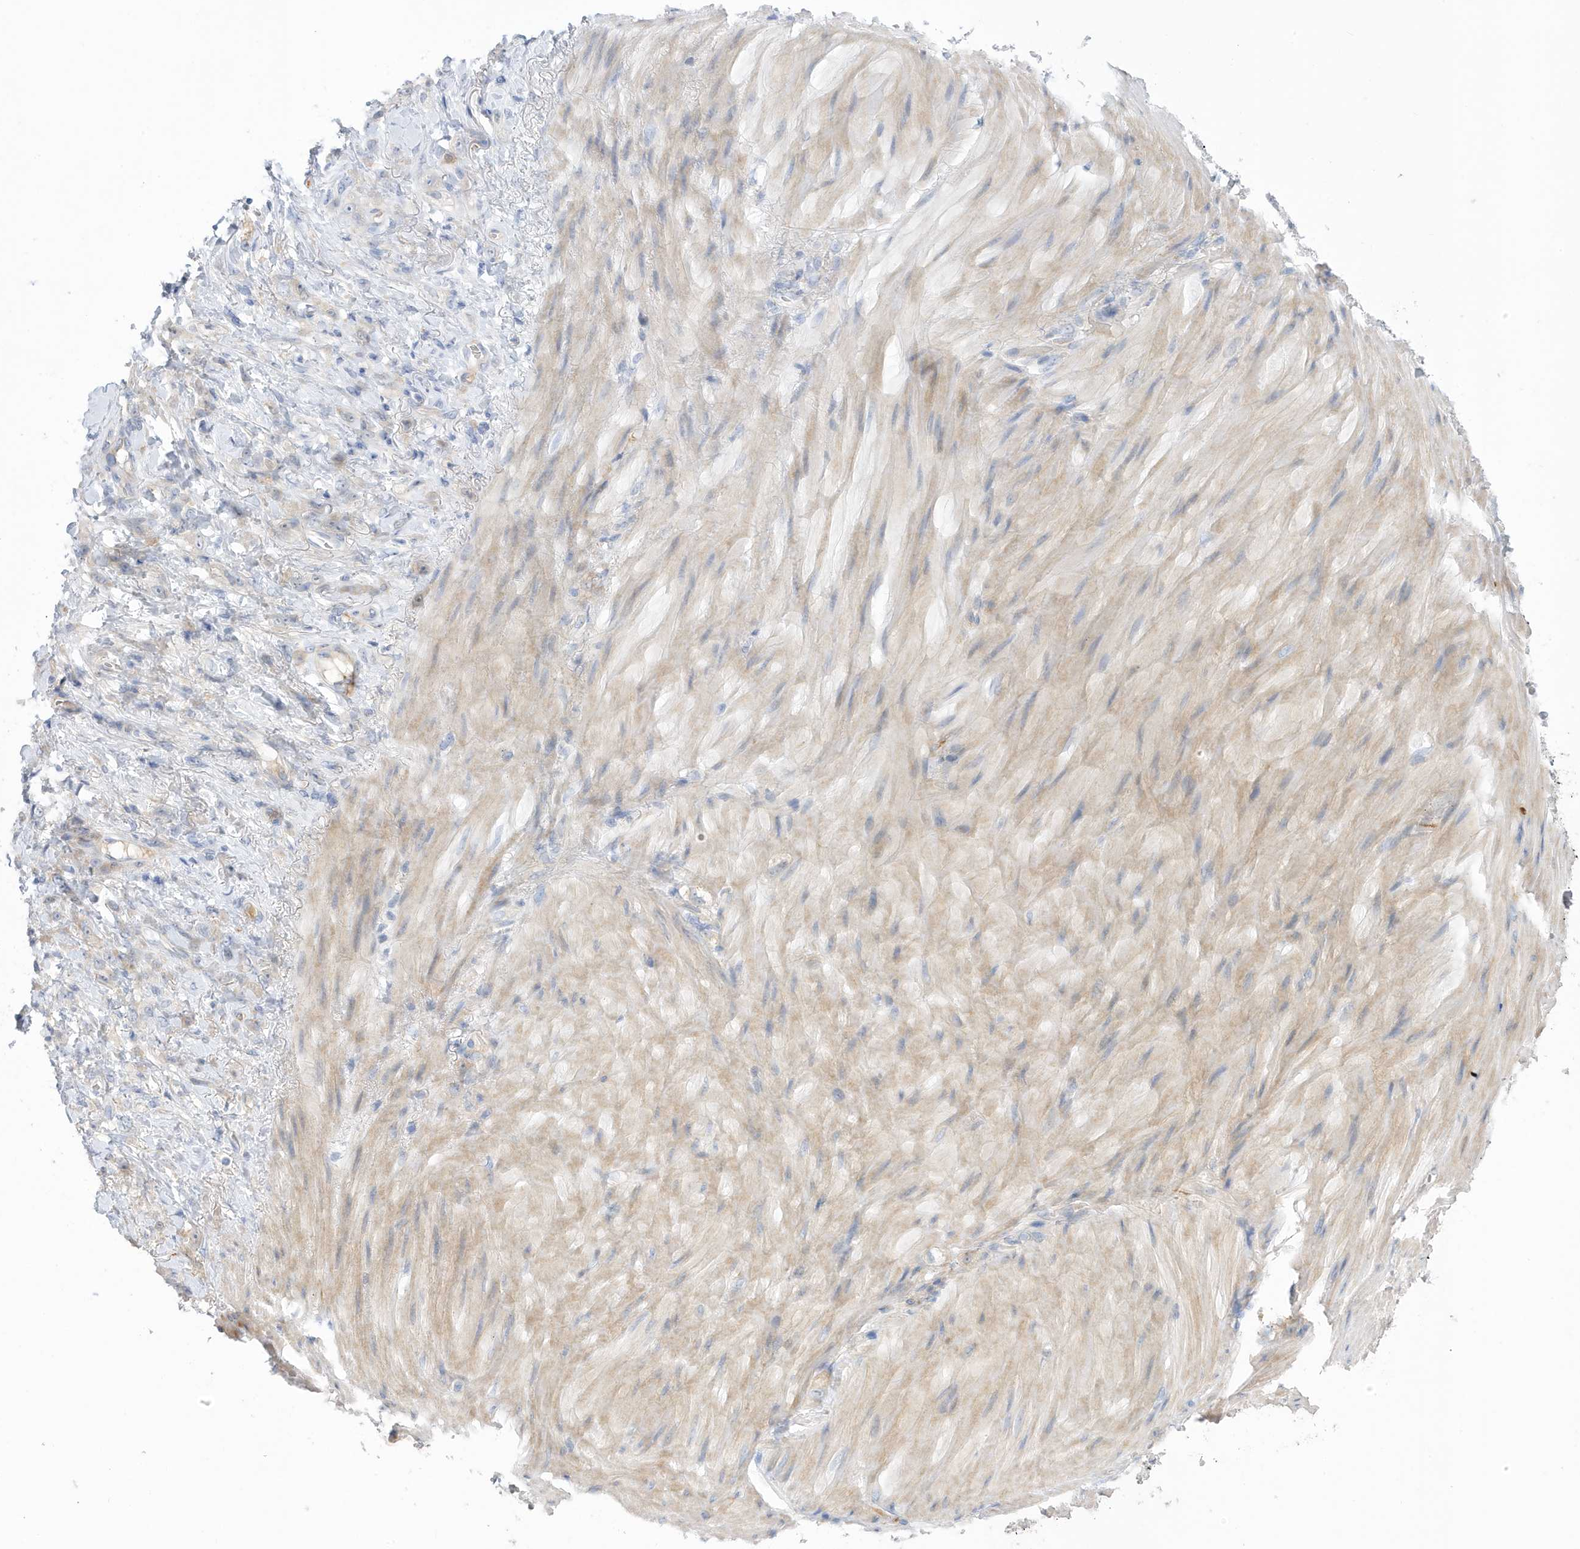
{"staining": {"intensity": "negative", "quantity": "none", "location": "none"}, "tissue": "stomach cancer", "cell_type": "Tumor cells", "image_type": "cancer", "snomed": [{"axis": "morphology", "description": "Normal tissue, NOS"}, {"axis": "morphology", "description": "Adenocarcinoma, NOS"}, {"axis": "topography", "description": "Stomach"}], "caption": "Stomach cancer was stained to show a protein in brown. There is no significant staining in tumor cells.", "gene": "ATP13A5", "patient": {"sex": "male", "age": 82}}